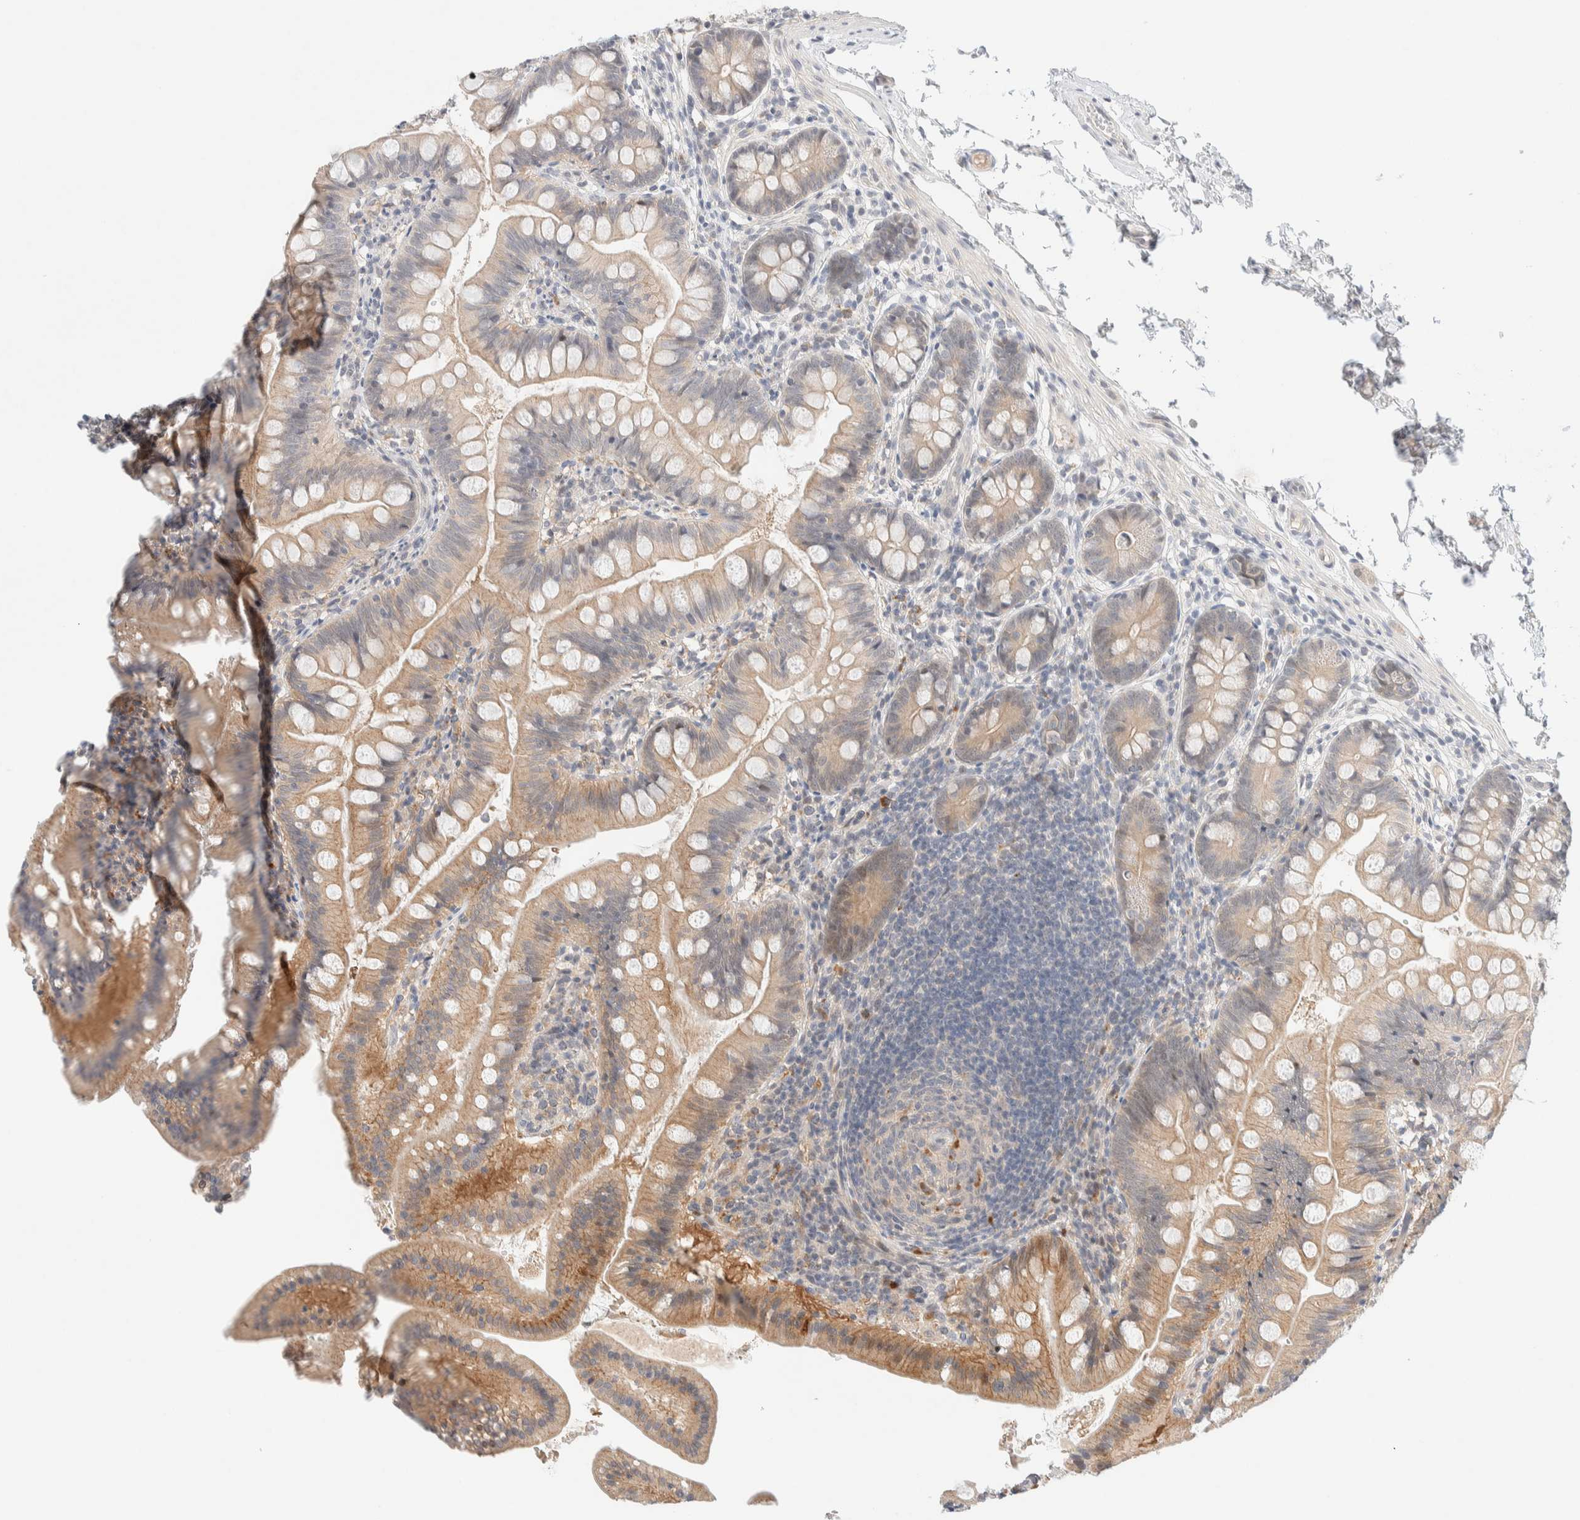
{"staining": {"intensity": "weak", "quantity": "25%-75%", "location": "cytoplasmic/membranous"}, "tissue": "small intestine", "cell_type": "Glandular cells", "image_type": "normal", "snomed": [{"axis": "morphology", "description": "Normal tissue, NOS"}, {"axis": "topography", "description": "Small intestine"}], "caption": "This image displays IHC staining of unremarkable human small intestine, with low weak cytoplasmic/membranous staining in approximately 25%-75% of glandular cells.", "gene": "CHKA", "patient": {"sex": "male", "age": 7}}